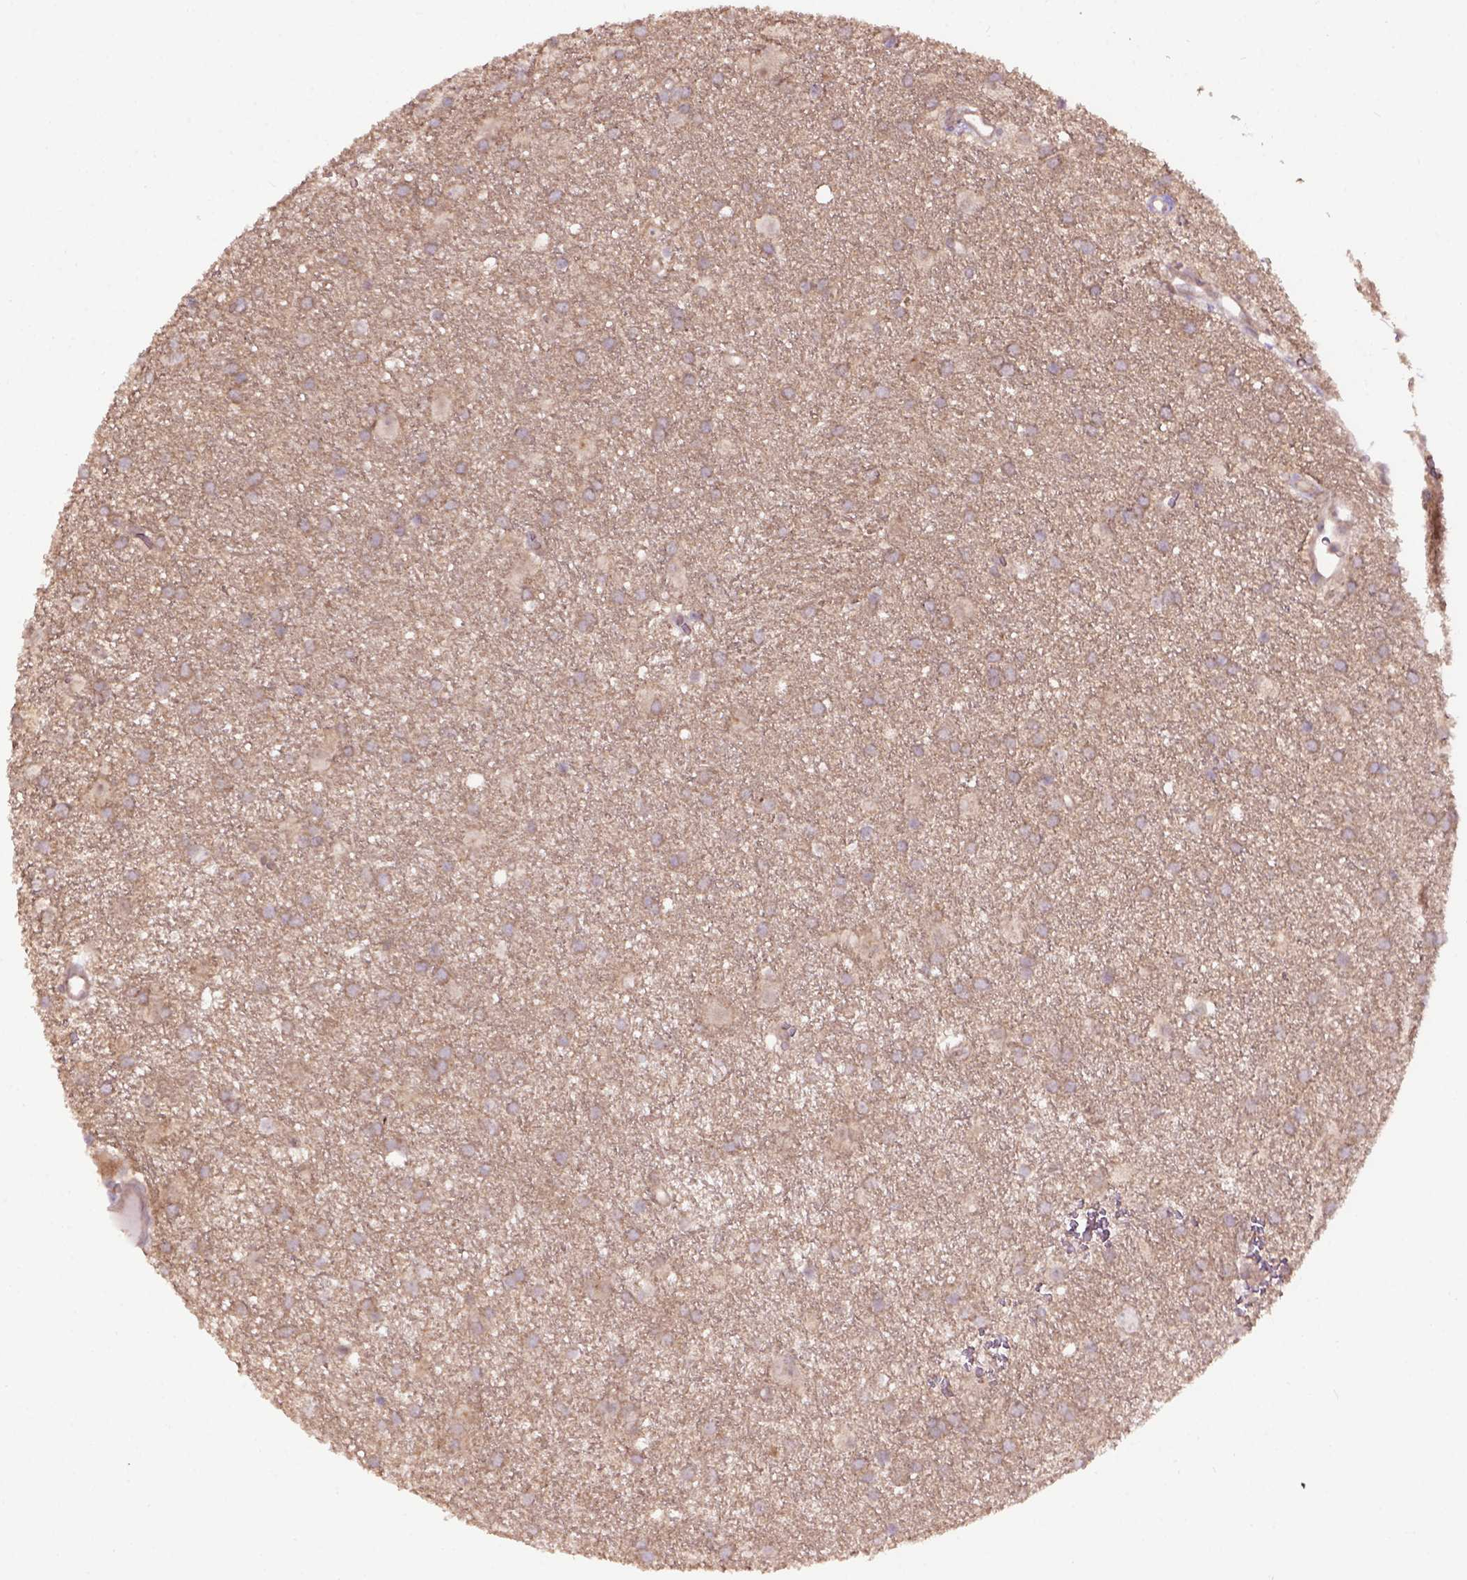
{"staining": {"intensity": "weak", "quantity": ">75%", "location": "cytoplasmic/membranous"}, "tissue": "glioma", "cell_type": "Tumor cells", "image_type": "cancer", "snomed": [{"axis": "morphology", "description": "Glioma, malignant, Low grade"}, {"axis": "topography", "description": "Brain"}], "caption": "Immunohistochemistry (IHC) image of neoplastic tissue: human low-grade glioma (malignant) stained using immunohistochemistry (IHC) reveals low levels of weak protein expression localized specifically in the cytoplasmic/membranous of tumor cells, appearing as a cytoplasmic/membranous brown color.", "gene": "WDR48", "patient": {"sex": "male", "age": 58}}